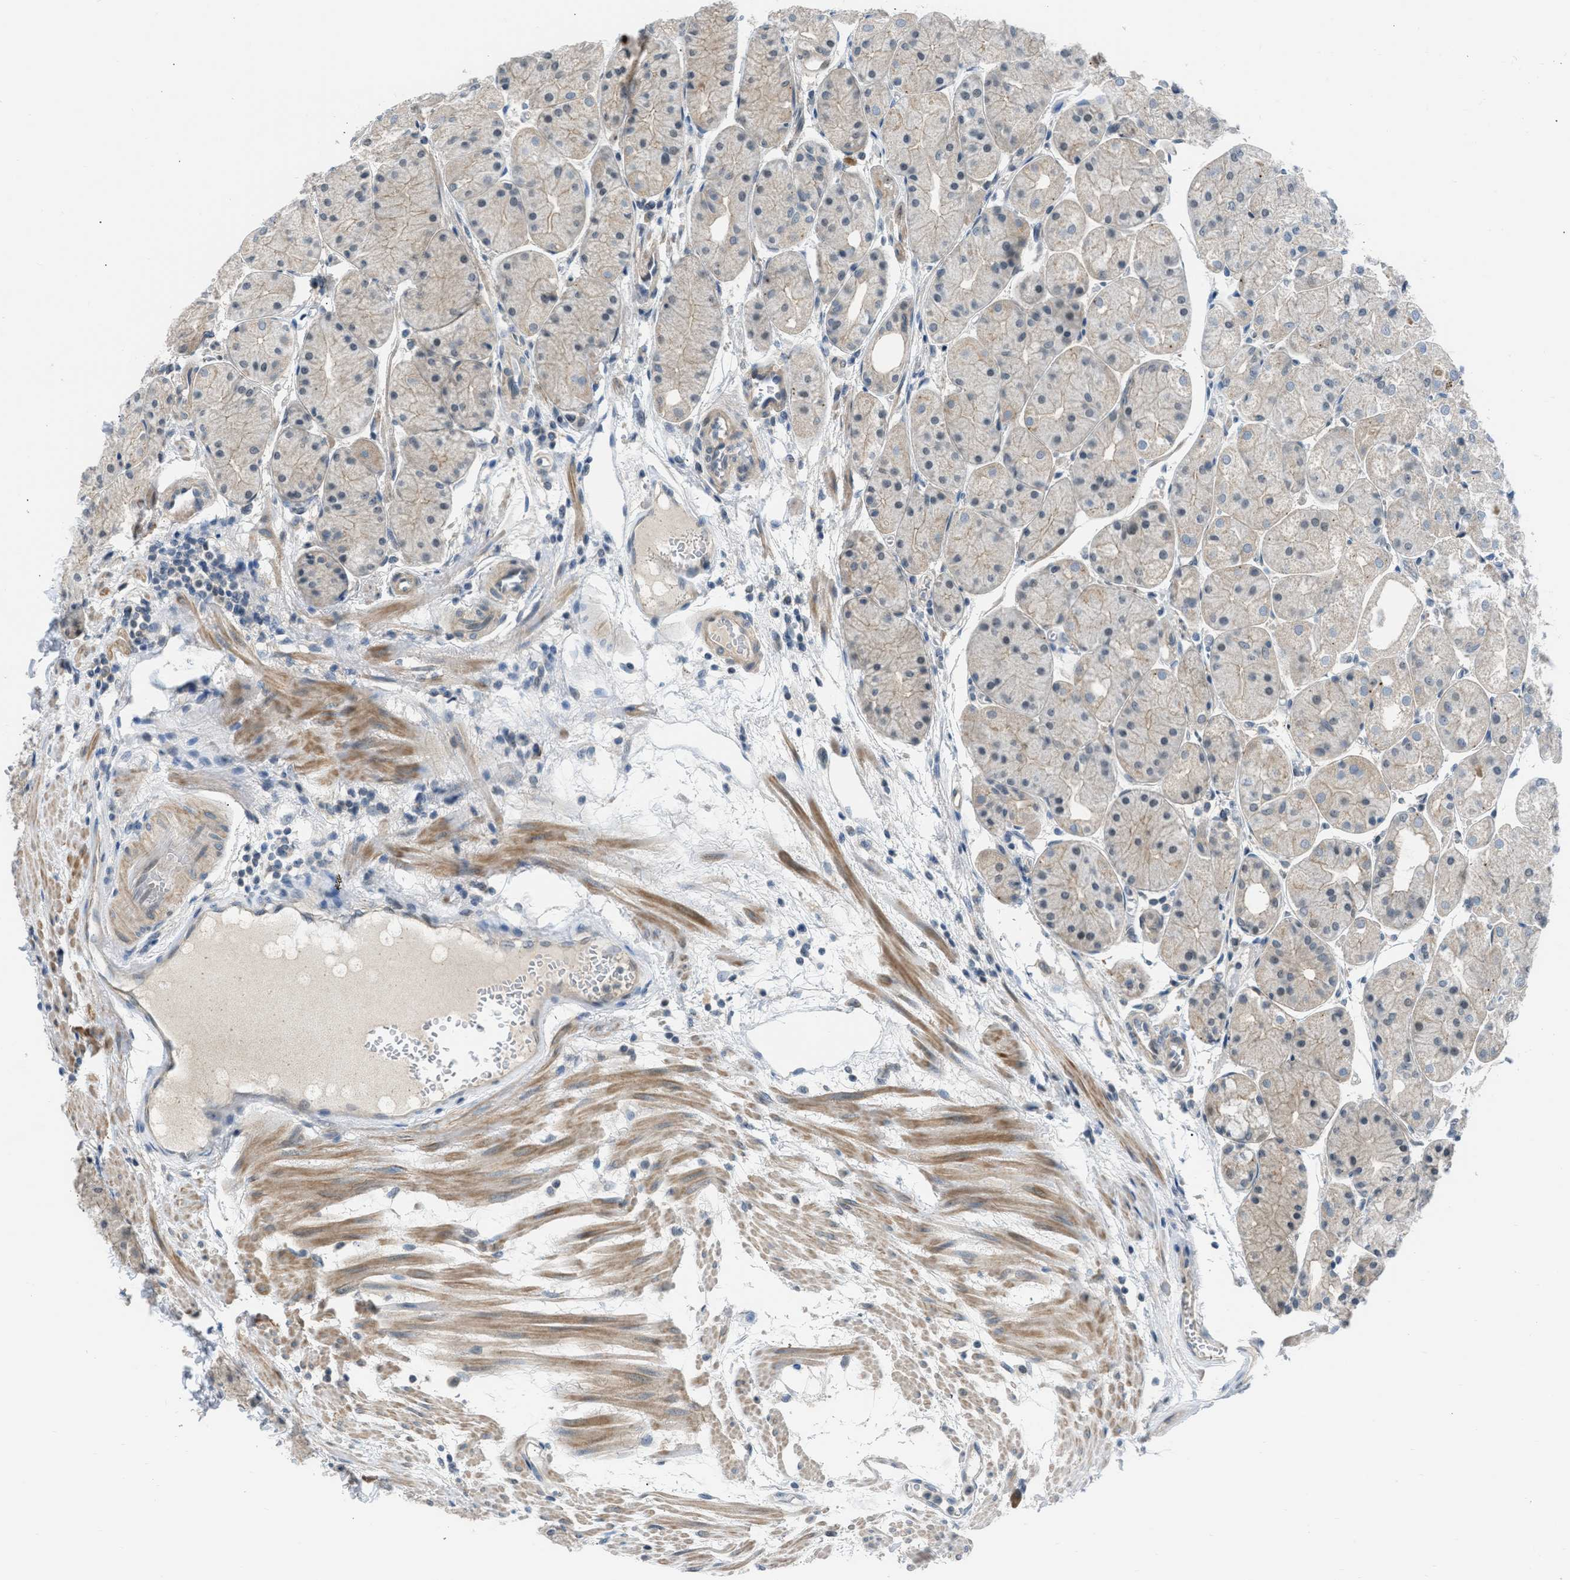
{"staining": {"intensity": "weak", "quantity": ">75%", "location": "cytoplasmic/membranous"}, "tissue": "stomach", "cell_type": "Glandular cells", "image_type": "normal", "snomed": [{"axis": "morphology", "description": "Normal tissue, NOS"}, {"axis": "topography", "description": "Stomach, upper"}], "caption": "A brown stain highlights weak cytoplasmic/membranous expression of a protein in glandular cells of normal stomach. The staining is performed using DAB (3,3'-diaminobenzidine) brown chromogen to label protein expression. The nuclei are counter-stained blue using hematoxylin.", "gene": "TTBK2", "patient": {"sex": "male", "age": 72}}